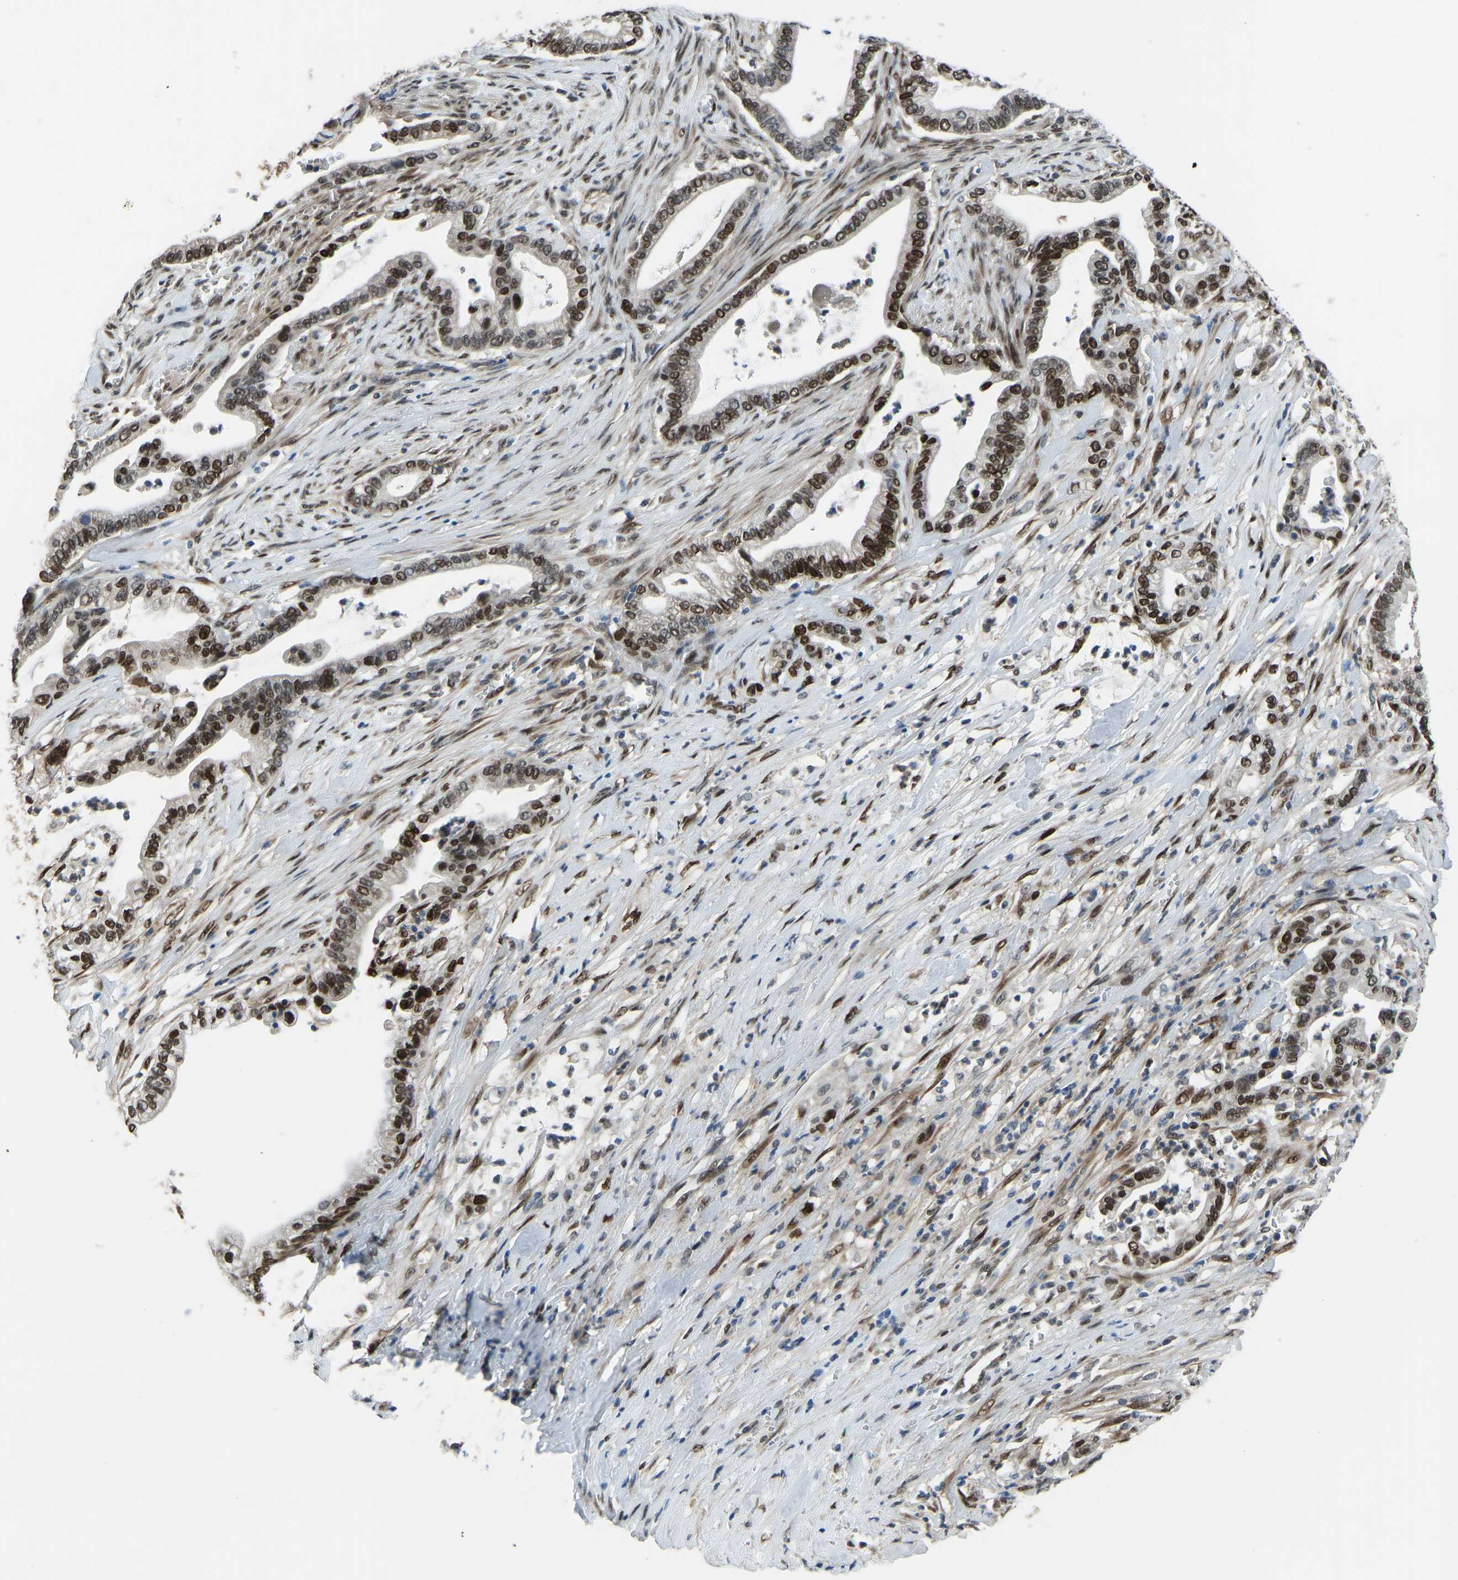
{"staining": {"intensity": "strong", "quantity": "25%-75%", "location": "nuclear"}, "tissue": "pancreatic cancer", "cell_type": "Tumor cells", "image_type": "cancer", "snomed": [{"axis": "morphology", "description": "Adenocarcinoma, NOS"}, {"axis": "topography", "description": "Pancreas"}], "caption": "Immunohistochemical staining of human pancreatic adenocarcinoma exhibits high levels of strong nuclear positivity in approximately 25%-75% of tumor cells.", "gene": "FOS", "patient": {"sex": "male", "age": 69}}